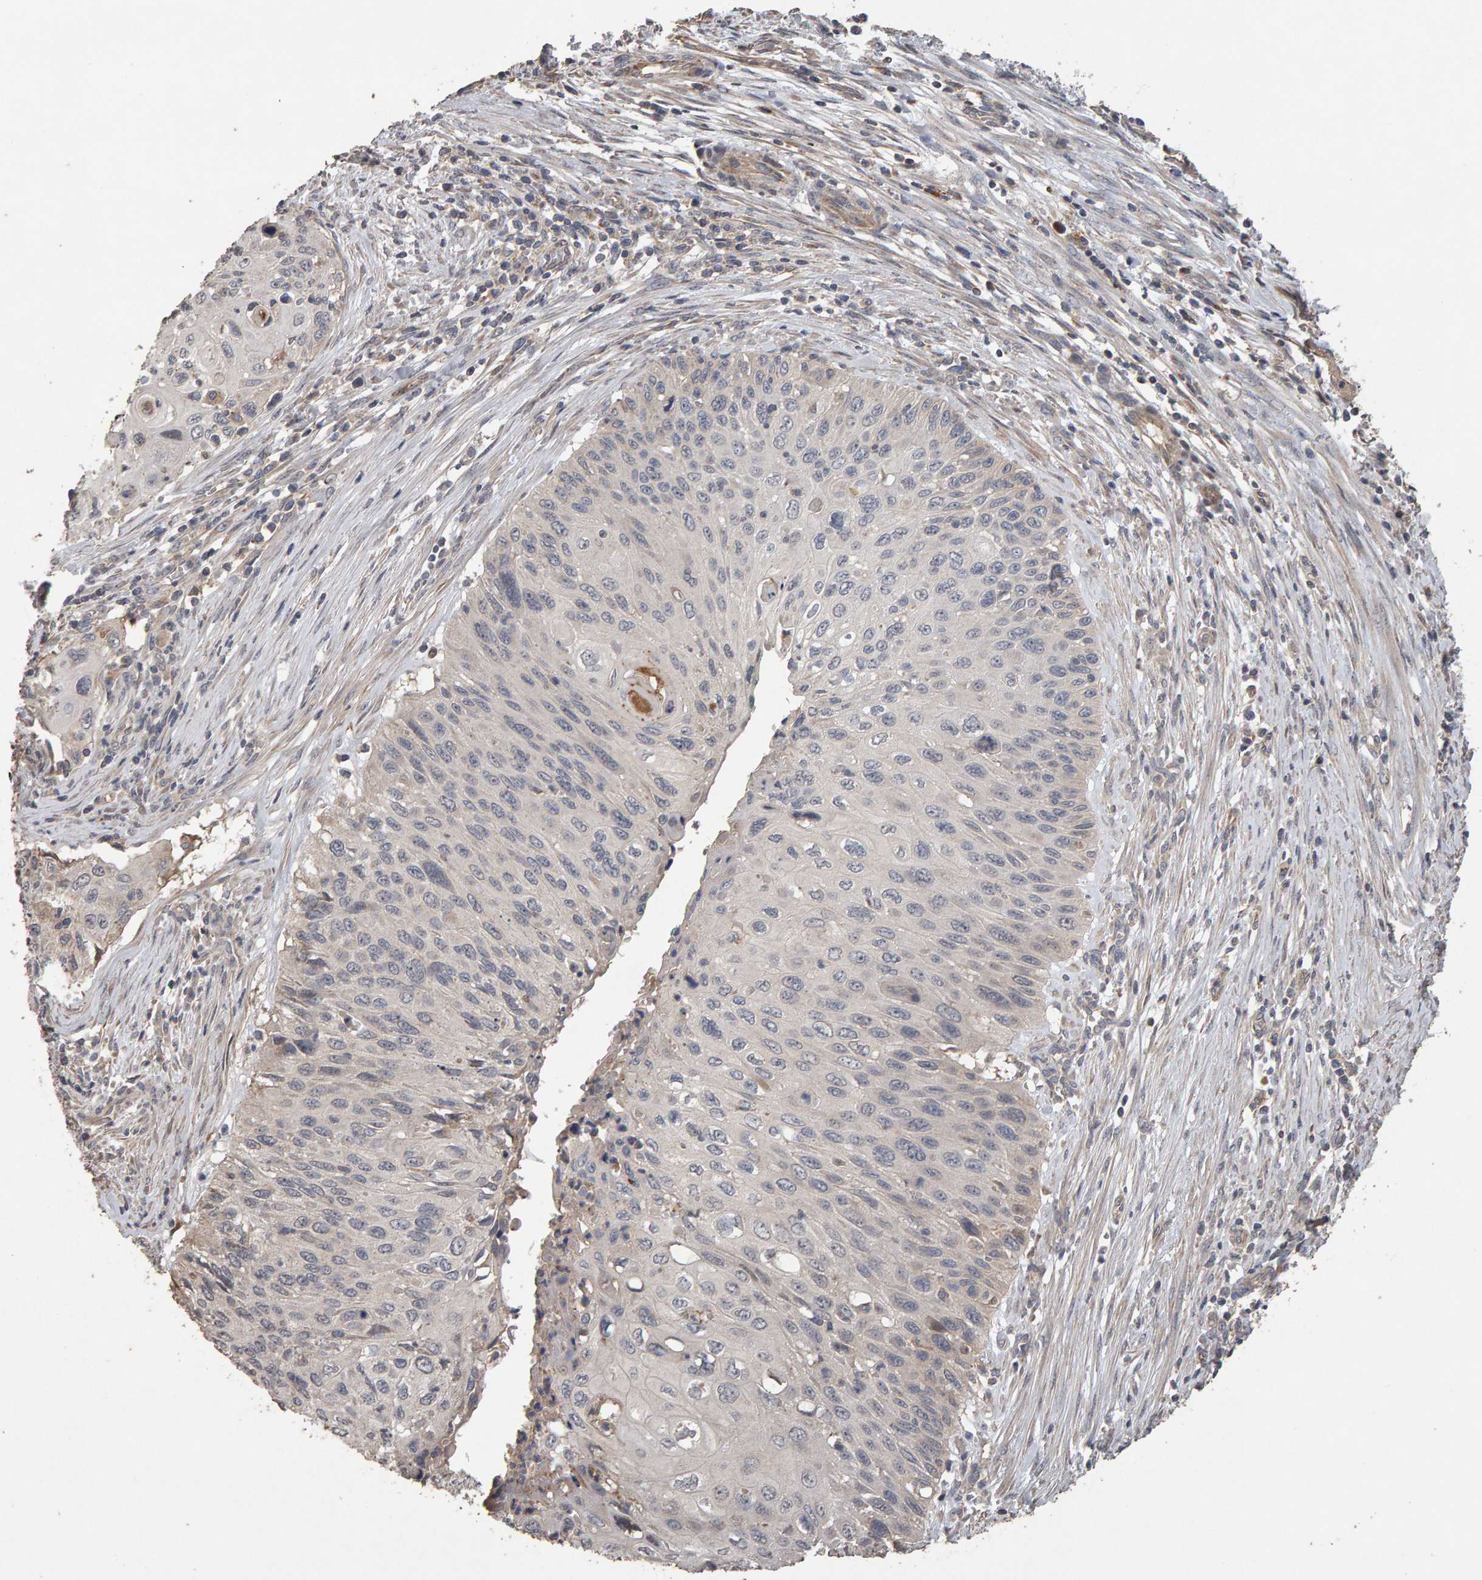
{"staining": {"intensity": "negative", "quantity": "none", "location": "none"}, "tissue": "cervical cancer", "cell_type": "Tumor cells", "image_type": "cancer", "snomed": [{"axis": "morphology", "description": "Squamous cell carcinoma, NOS"}, {"axis": "topography", "description": "Cervix"}], "caption": "This is an immunohistochemistry photomicrograph of human cervical cancer. There is no positivity in tumor cells.", "gene": "COASY", "patient": {"sex": "female", "age": 70}}